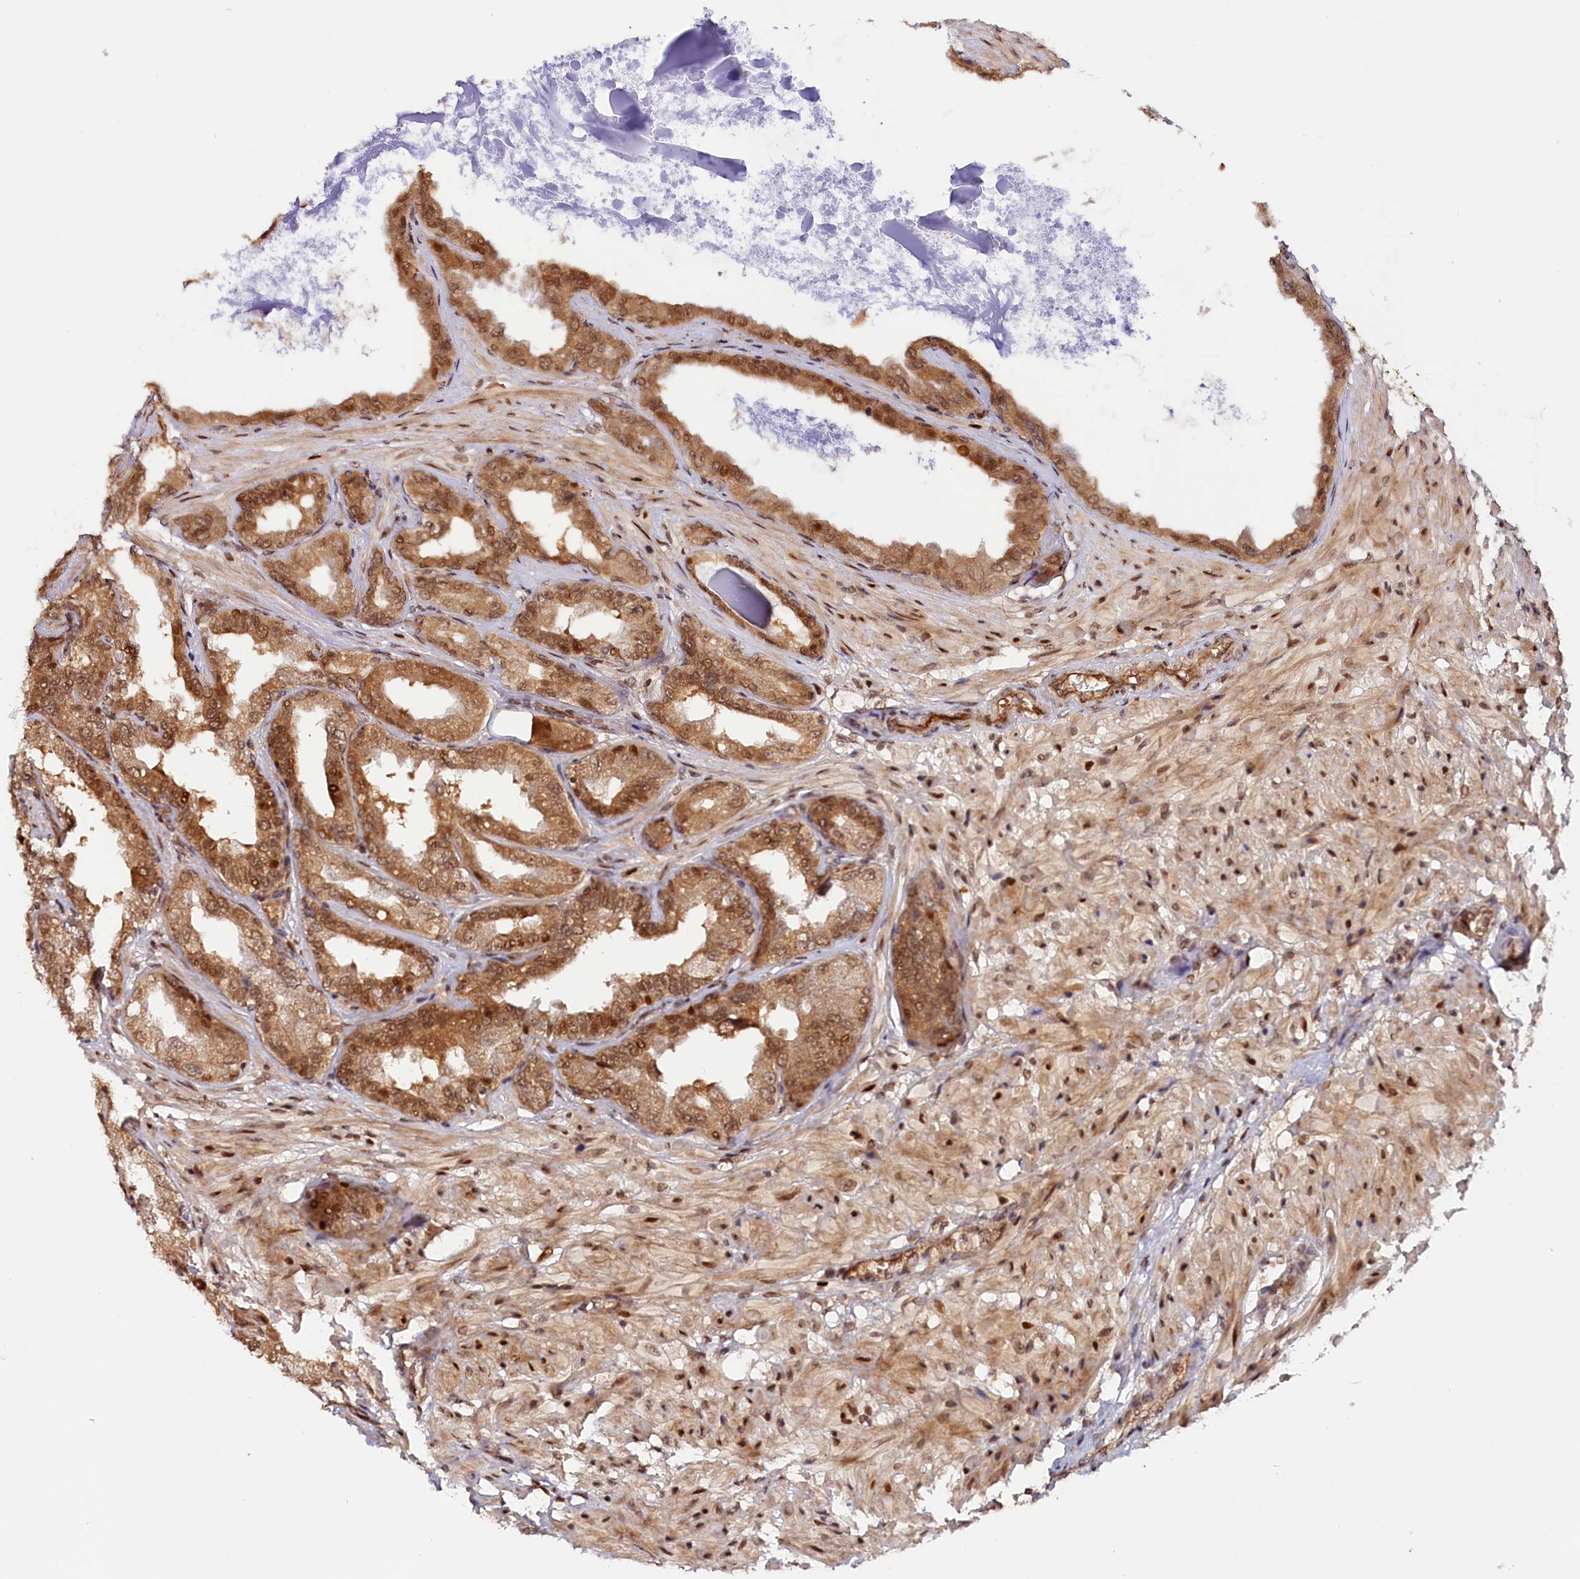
{"staining": {"intensity": "moderate", "quantity": ">75%", "location": "cytoplasmic/membranous,nuclear"}, "tissue": "seminal vesicle", "cell_type": "Glandular cells", "image_type": "normal", "snomed": [{"axis": "morphology", "description": "Normal tissue, NOS"}, {"axis": "topography", "description": "Seminal veicle"}], "caption": "Protein staining of unremarkable seminal vesicle shows moderate cytoplasmic/membranous,nuclear positivity in about >75% of glandular cells.", "gene": "ANKRD24", "patient": {"sex": "male", "age": 63}}